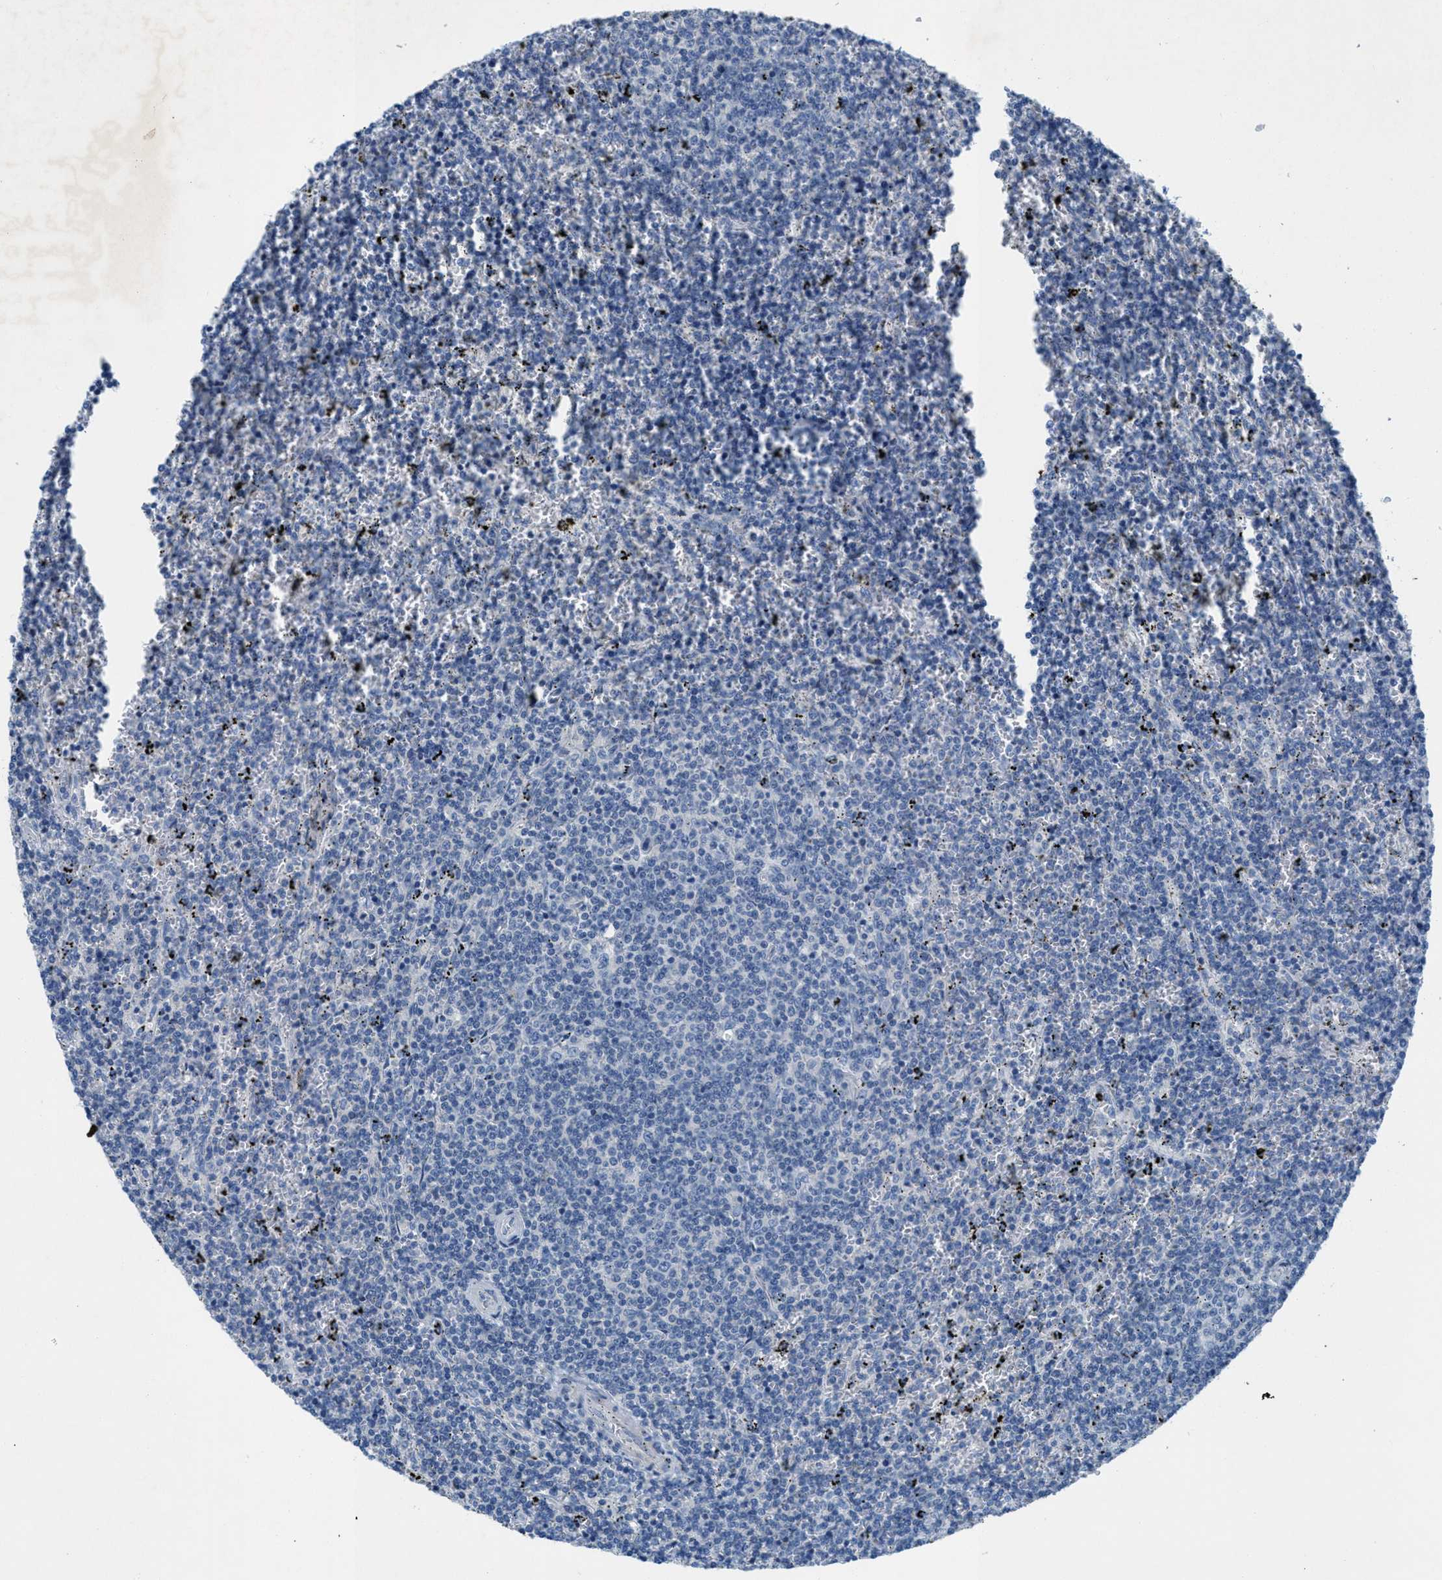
{"staining": {"intensity": "negative", "quantity": "none", "location": "none"}, "tissue": "lymphoma", "cell_type": "Tumor cells", "image_type": "cancer", "snomed": [{"axis": "morphology", "description": "Malignant lymphoma, non-Hodgkin's type, Low grade"}, {"axis": "topography", "description": "Spleen"}], "caption": "DAB immunohistochemical staining of human lymphoma demonstrates no significant positivity in tumor cells.", "gene": "GALNT17", "patient": {"sex": "female", "age": 50}}